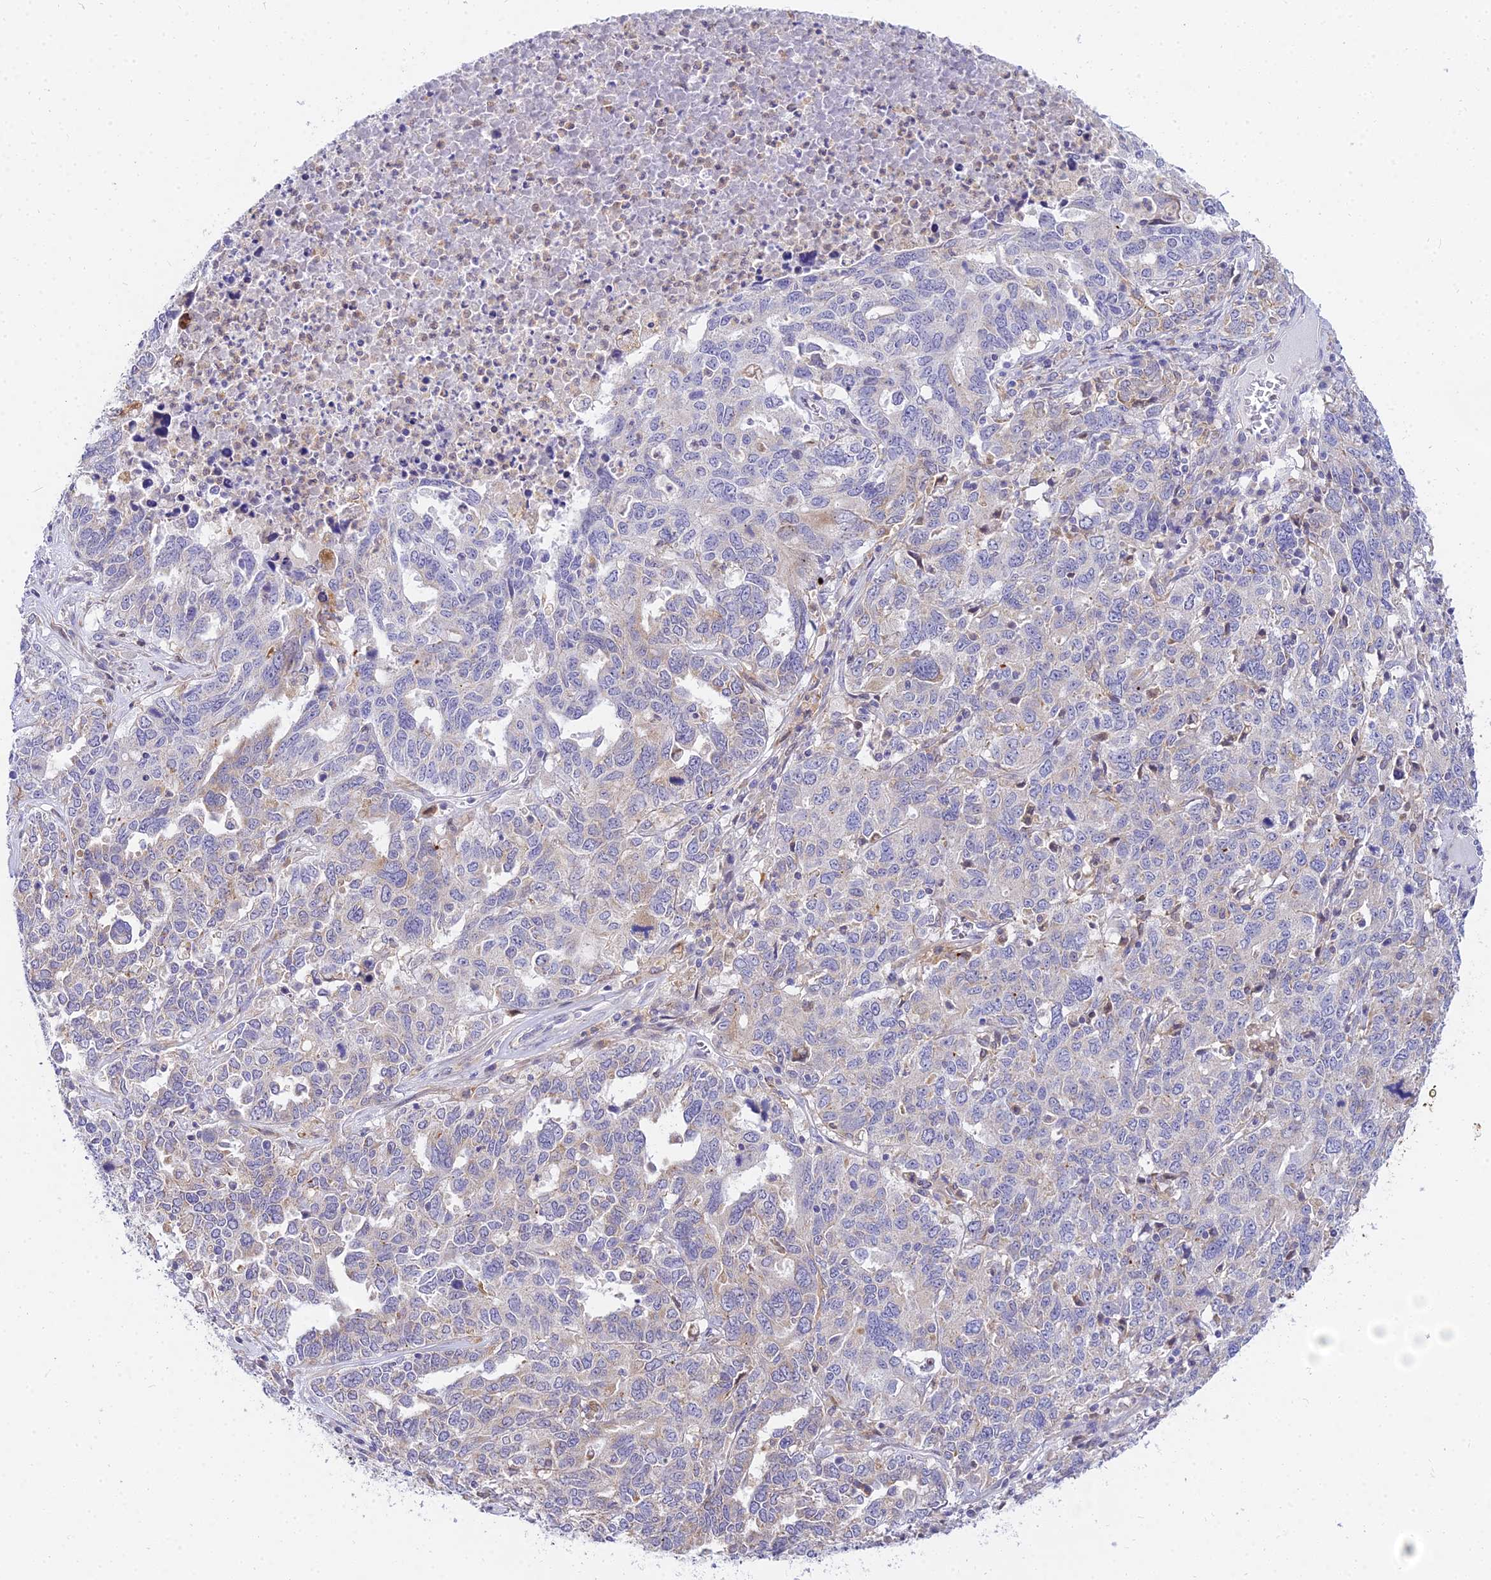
{"staining": {"intensity": "negative", "quantity": "none", "location": "none"}, "tissue": "ovarian cancer", "cell_type": "Tumor cells", "image_type": "cancer", "snomed": [{"axis": "morphology", "description": "Carcinoma, endometroid"}, {"axis": "topography", "description": "Ovary"}], "caption": "DAB immunohistochemical staining of human endometroid carcinoma (ovarian) displays no significant expression in tumor cells.", "gene": "ARL8B", "patient": {"sex": "female", "age": 62}}